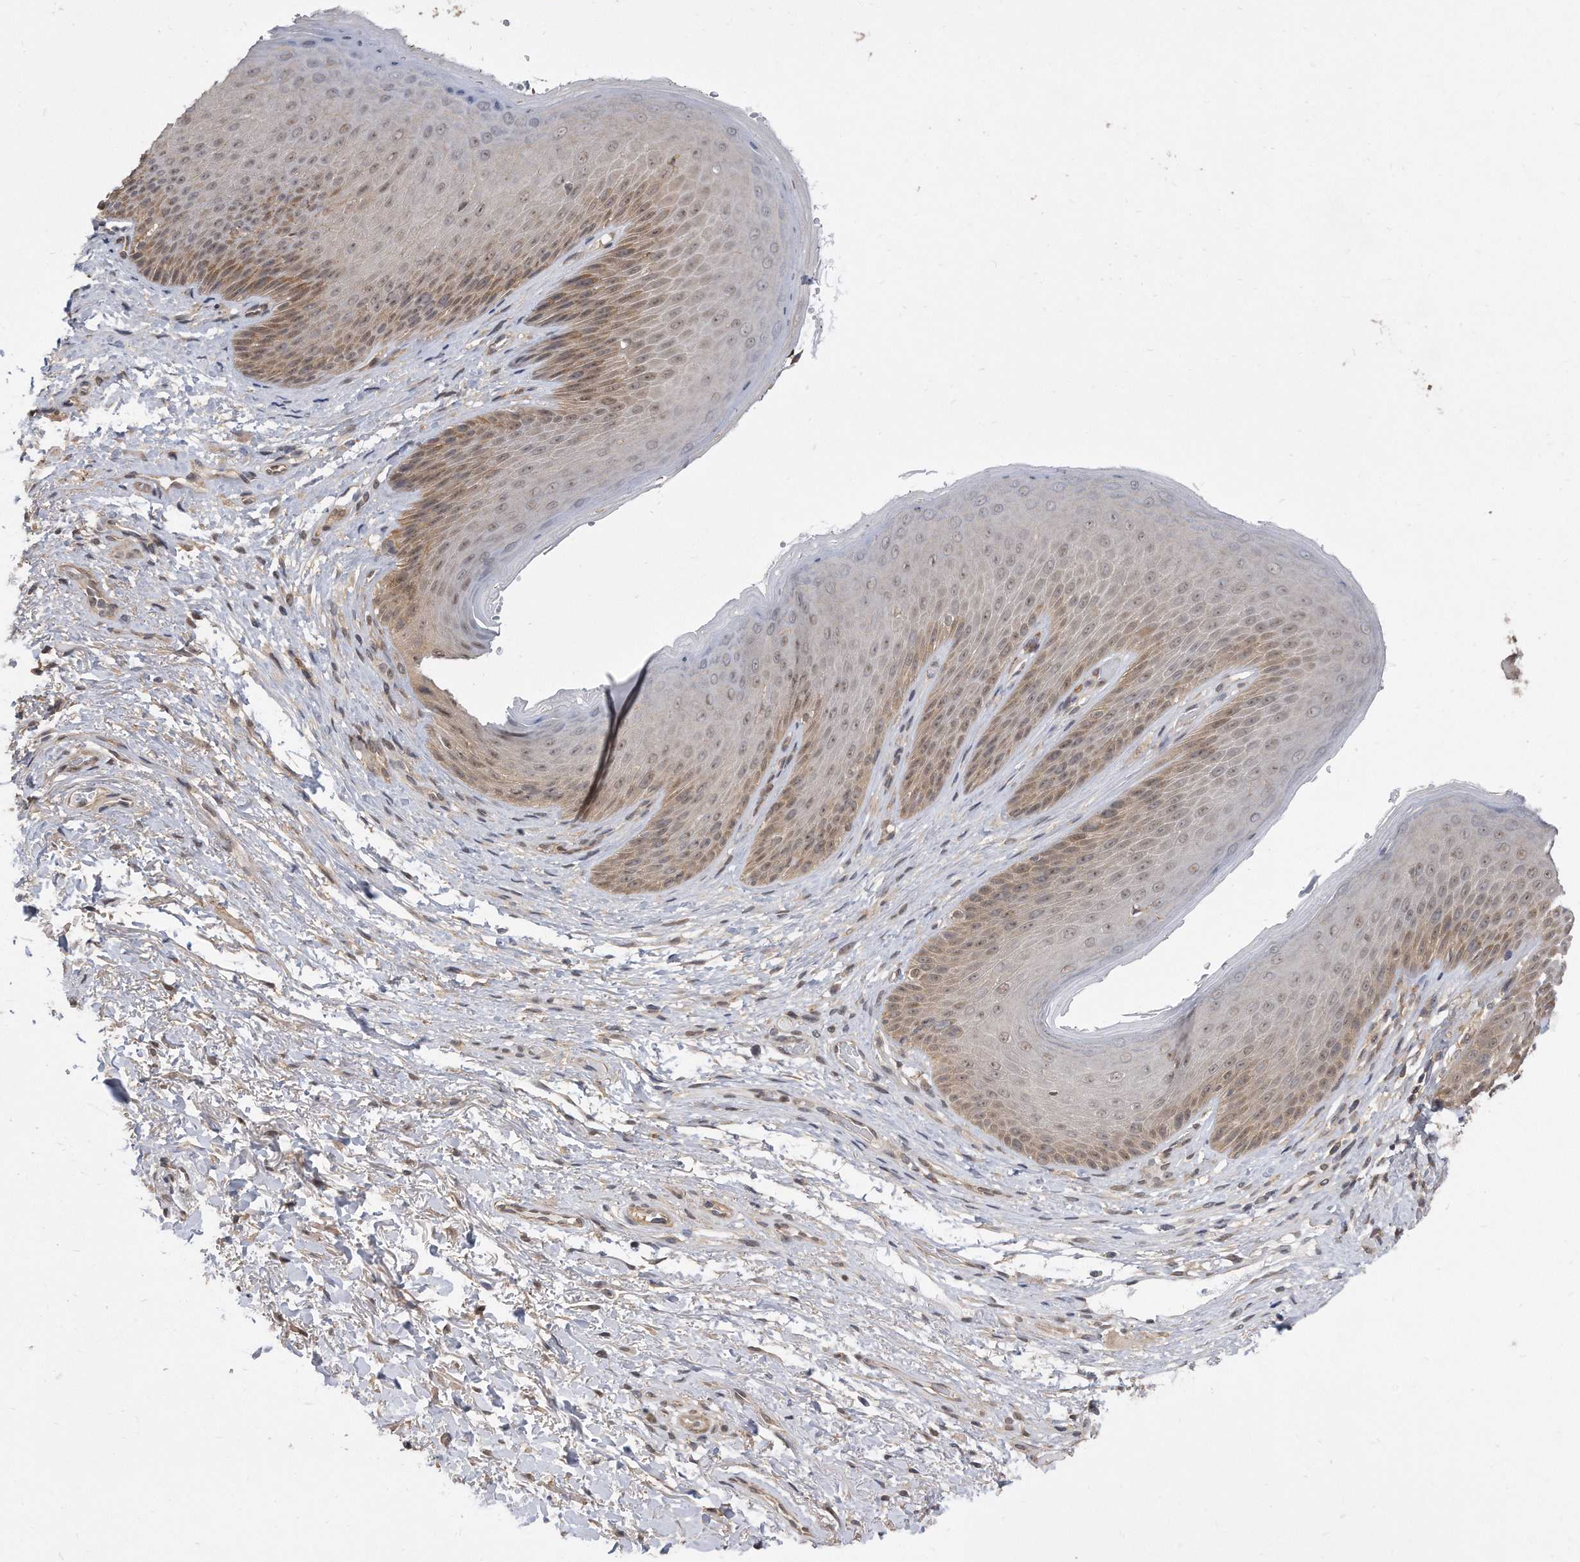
{"staining": {"intensity": "moderate", "quantity": "25%-75%", "location": "cytoplasmic/membranous,nuclear"}, "tissue": "skin", "cell_type": "Epidermal cells", "image_type": "normal", "snomed": [{"axis": "morphology", "description": "Normal tissue, NOS"}, {"axis": "topography", "description": "Anal"}], "caption": "IHC histopathology image of benign skin stained for a protein (brown), which reveals medium levels of moderate cytoplasmic/membranous,nuclear expression in about 25%-75% of epidermal cells.", "gene": "TCP1", "patient": {"sex": "male", "age": 74}}